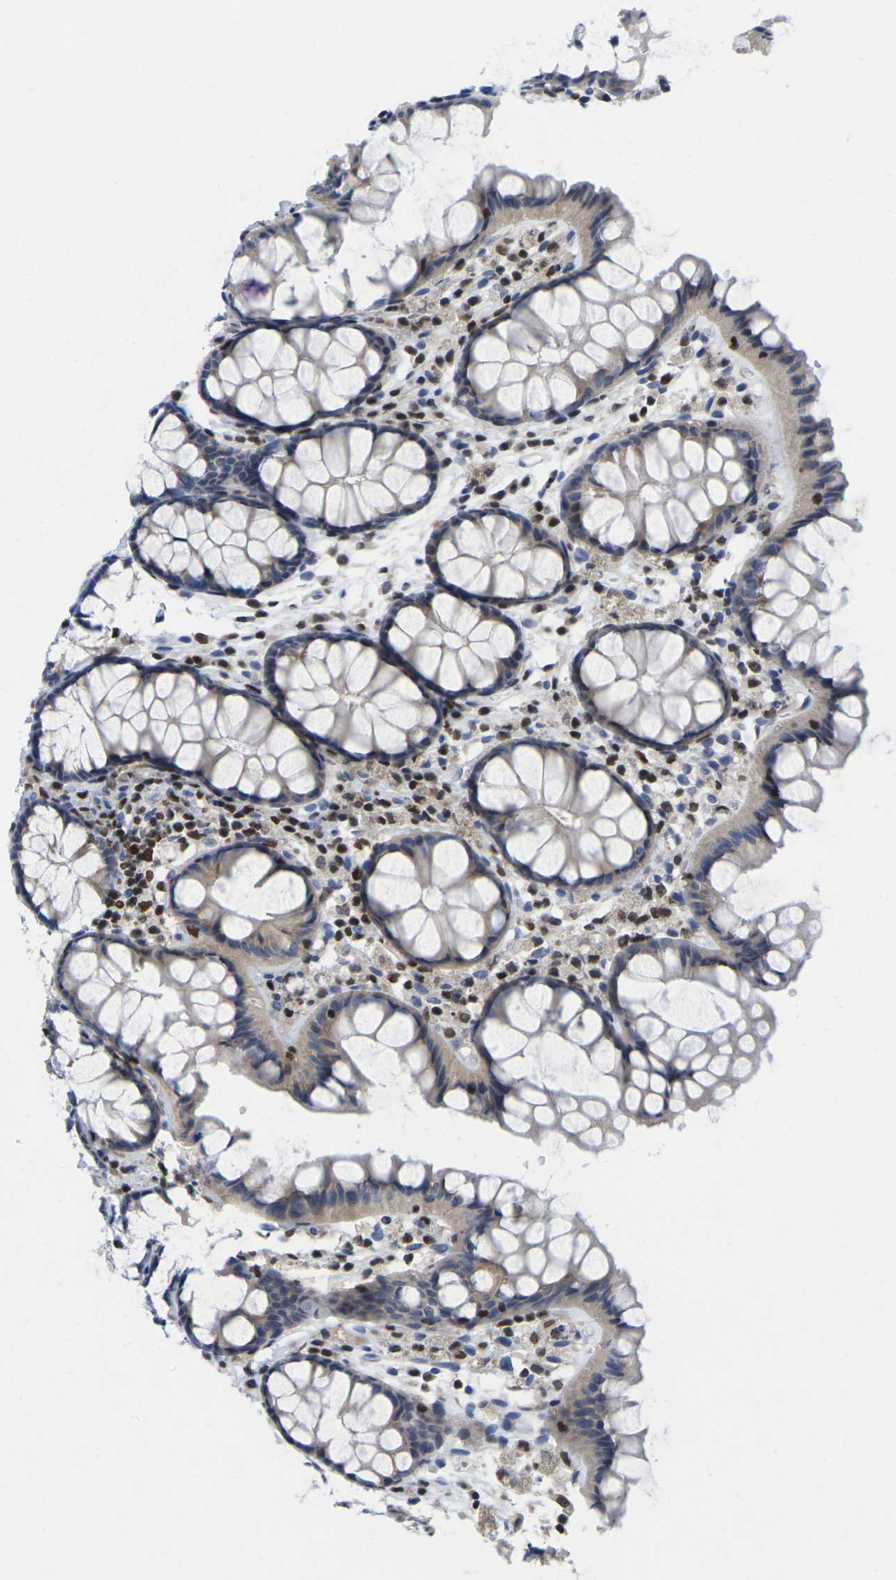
{"staining": {"intensity": "negative", "quantity": "none", "location": "none"}, "tissue": "colon", "cell_type": "Endothelial cells", "image_type": "normal", "snomed": [{"axis": "morphology", "description": "Normal tissue, NOS"}, {"axis": "topography", "description": "Colon"}], "caption": "Immunohistochemistry of benign human colon demonstrates no expression in endothelial cells.", "gene": "IKZF1", "patient": {"sex": "female", "age": 55}}